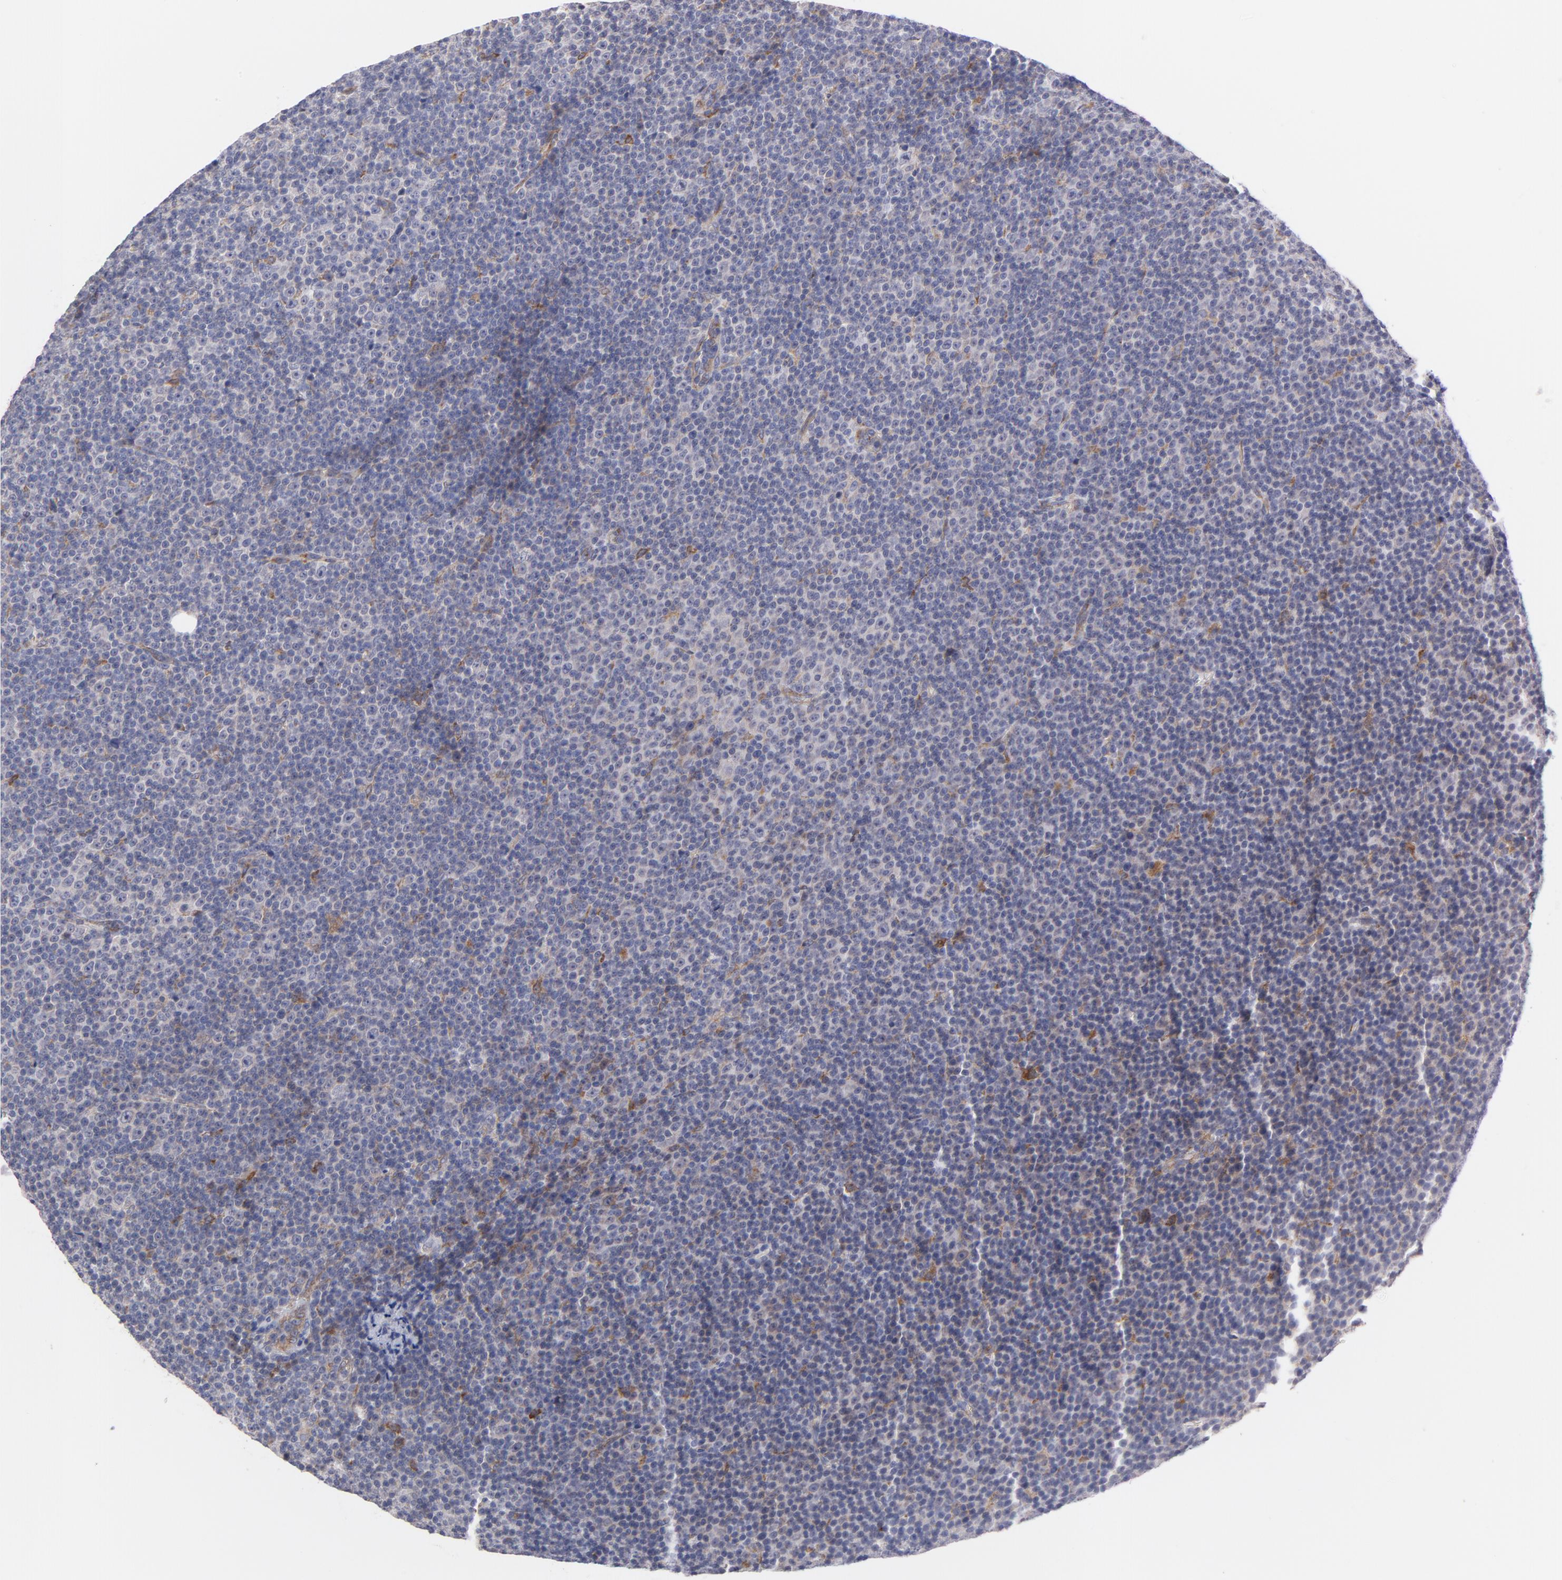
{"staining": {"intensity": "negative", "quantity": "none", "location": "none"}, "tissue": "lymphoma", "cell_type": "Tumor cells", "image_type": "cancer", "snomed": [{"axis": "morphology", "description": "Malignant lymphoma, non-Hodgkin's type, Low grade"}, {"axis": "topography", "description": "Lymph node"}], "caption": "High magnification brightfield microscopy of lymphoma stained with DAB (brown) and counterstained with hematoxylin (blue): tumor cells show no significant expression.", "gene": "RAPGEF3", "patient": {"sex": "female", "age": 67}}